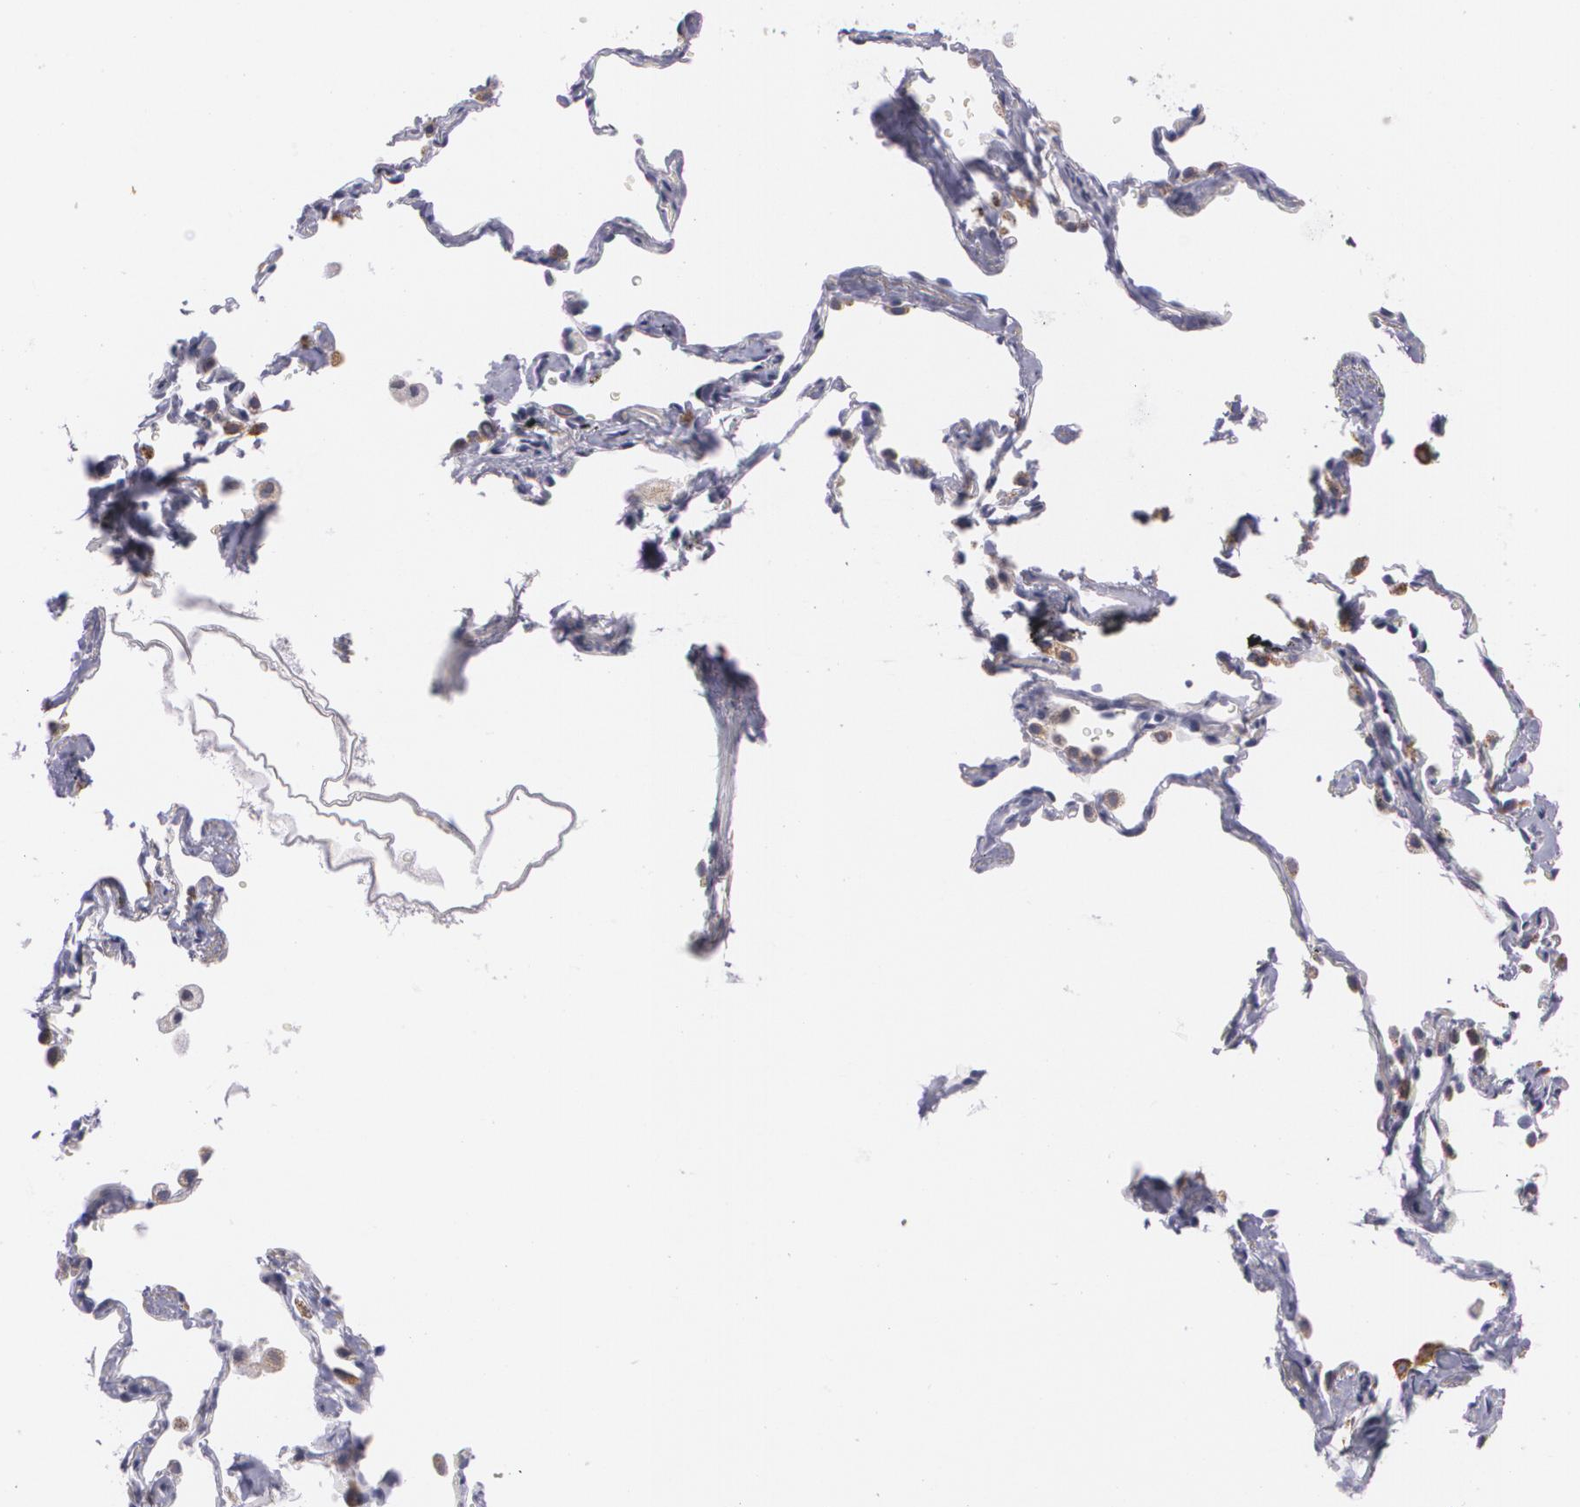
{"staining": {"intensity": "moderate", "quantity": "<25%", "location": "cytoplasmic/membranous"}, "tissue": "lung cancer", "cell_type": "Tumor cells", "image_type": "cancer", "snomed": [{"axis": "morphology", "description": "Adenocarcinoma, NOS"}, {"axis": "topography", "description": "Lung"}], "caption": "Immunohistochemical staining of lung cancer reveals moderate cytoplasmic/membranous protein positivity in about <25% of tumor cells. The staining was performed using DAB (3,3'-diaminobenzidine), with brown indicating positive protein expression. Nuclei are stained blue with hematoxylin.", "gene": "CILK1", "patient": {"sex": "female", "age": 50}}